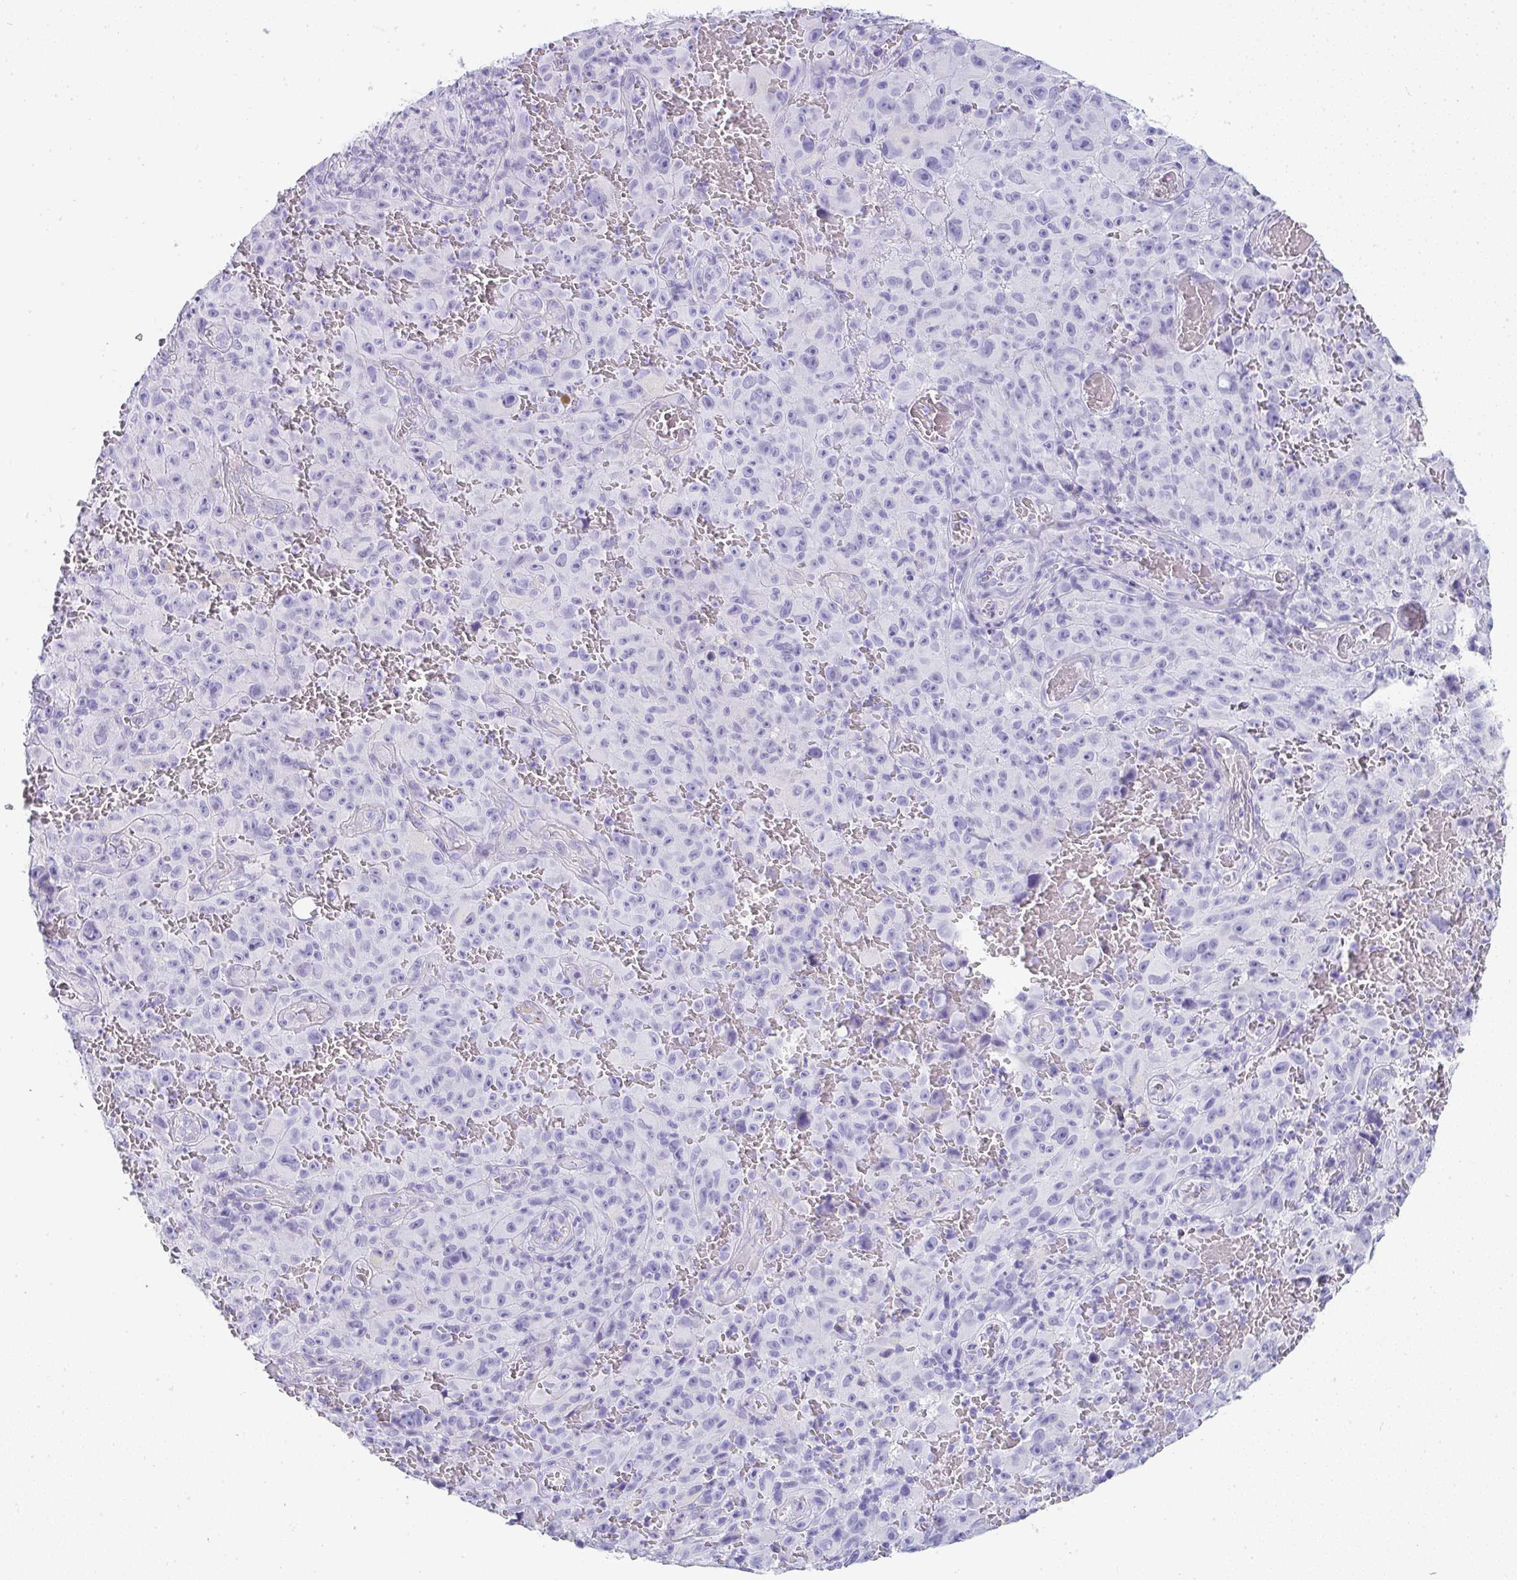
{"staining": {"intensity": "negative", "quantity": "none", "location": "none"}, "tissue": "melanoma", "cell_type": "Tumor cells", "image_type": "cancer", "snomed": [{"axis": "morphology", "description": "Malignant melanoma, NOS"}, {"axis": "topography", "description": "Skin"}], "caption": "A high-resolution histopathology image shows immunohistochemistry staining of melanoma, which exhibits no significant staining in tumor cells.", "gene": "PRND", "patient": {"sex": "female", "age": 82}}